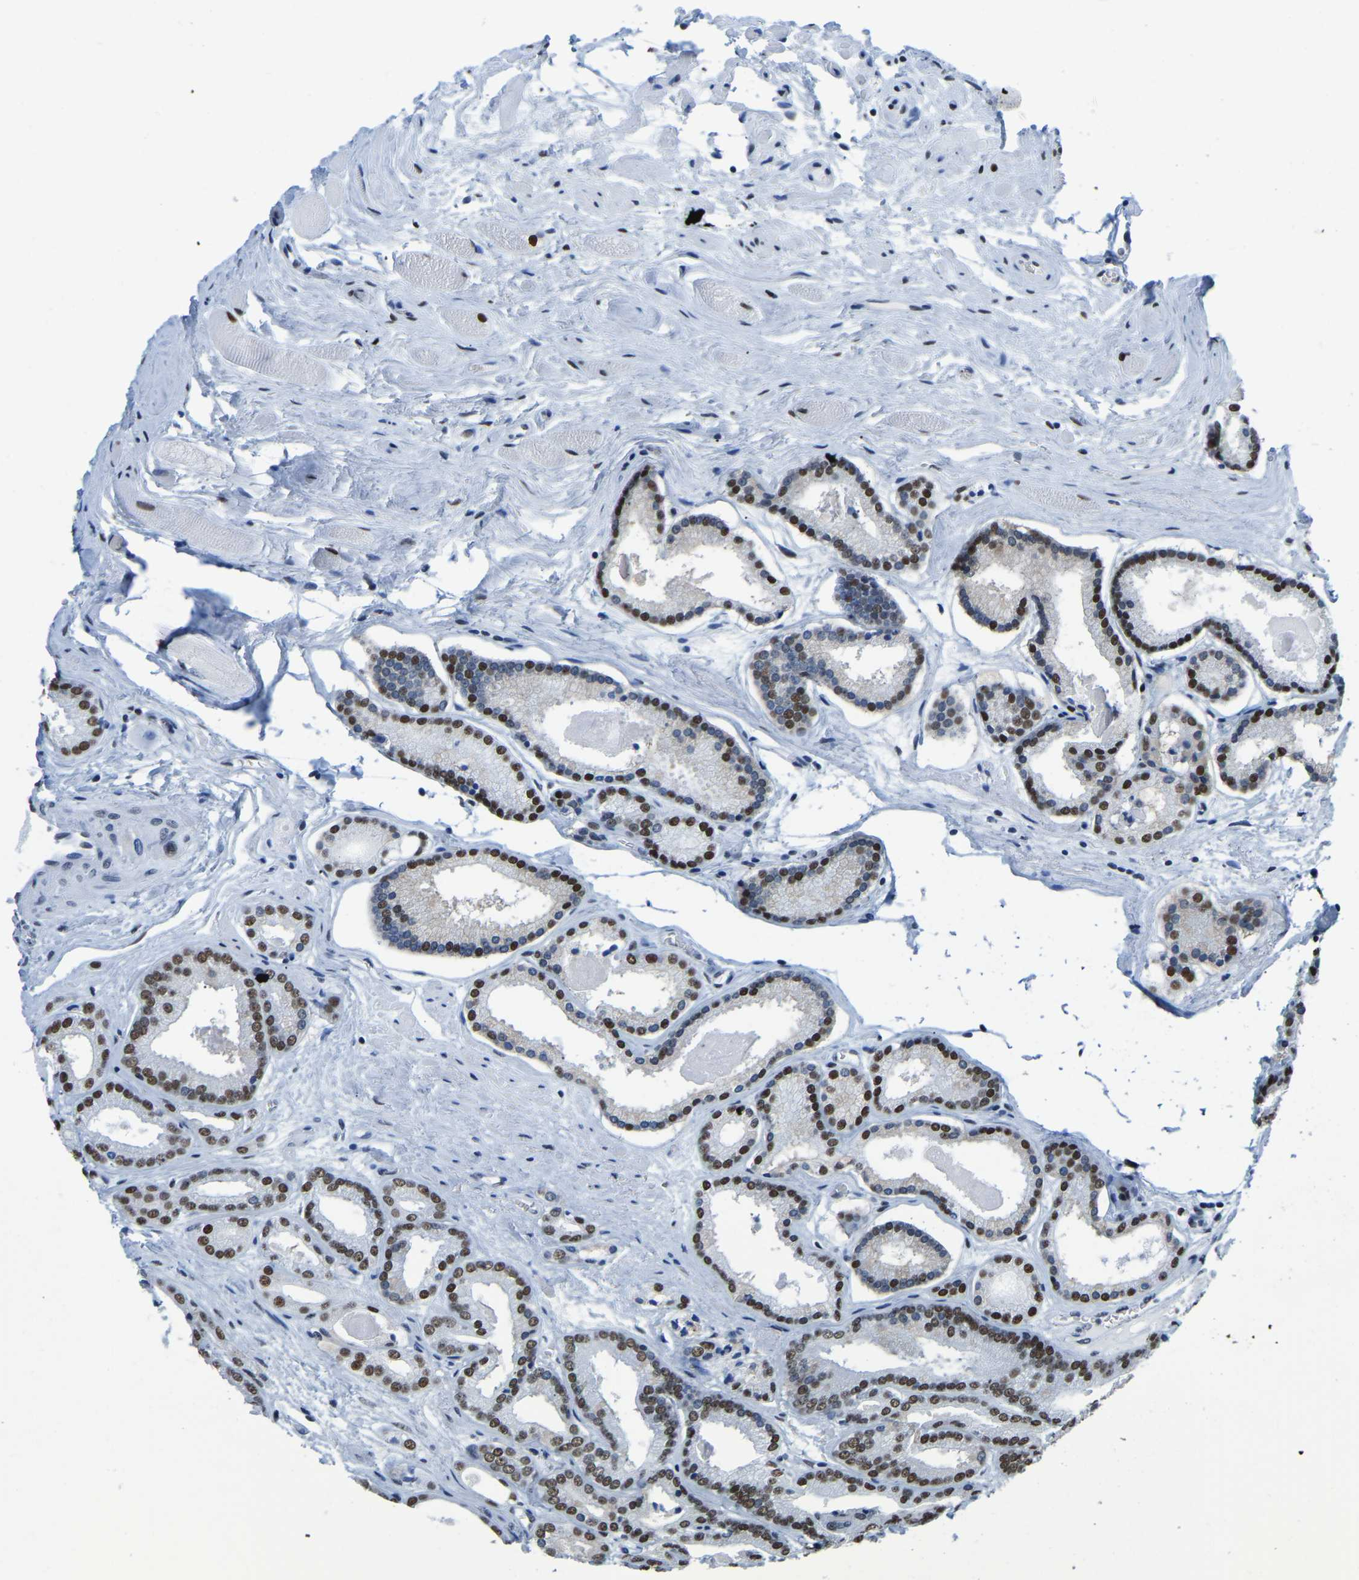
{"staining": {"intensity": "strong", "quantity": ">75%", "location": "nuclear"}, "tissue": "prostate cancer", "cell_type": "Tumor cells", "image_type": "cancer", "snomed": [{"axis": "morphology", "description": "Adenocarcinoma, Low grade"}, {"axis": "topography", "description": "Prostate"}], "caption": "Protein staining demonstrates strong nuclear expression in approximately >75% of tumor cells in prostate cancer.", "gene": "UBA1", "patient": {"sex": "male", "age": 59}}